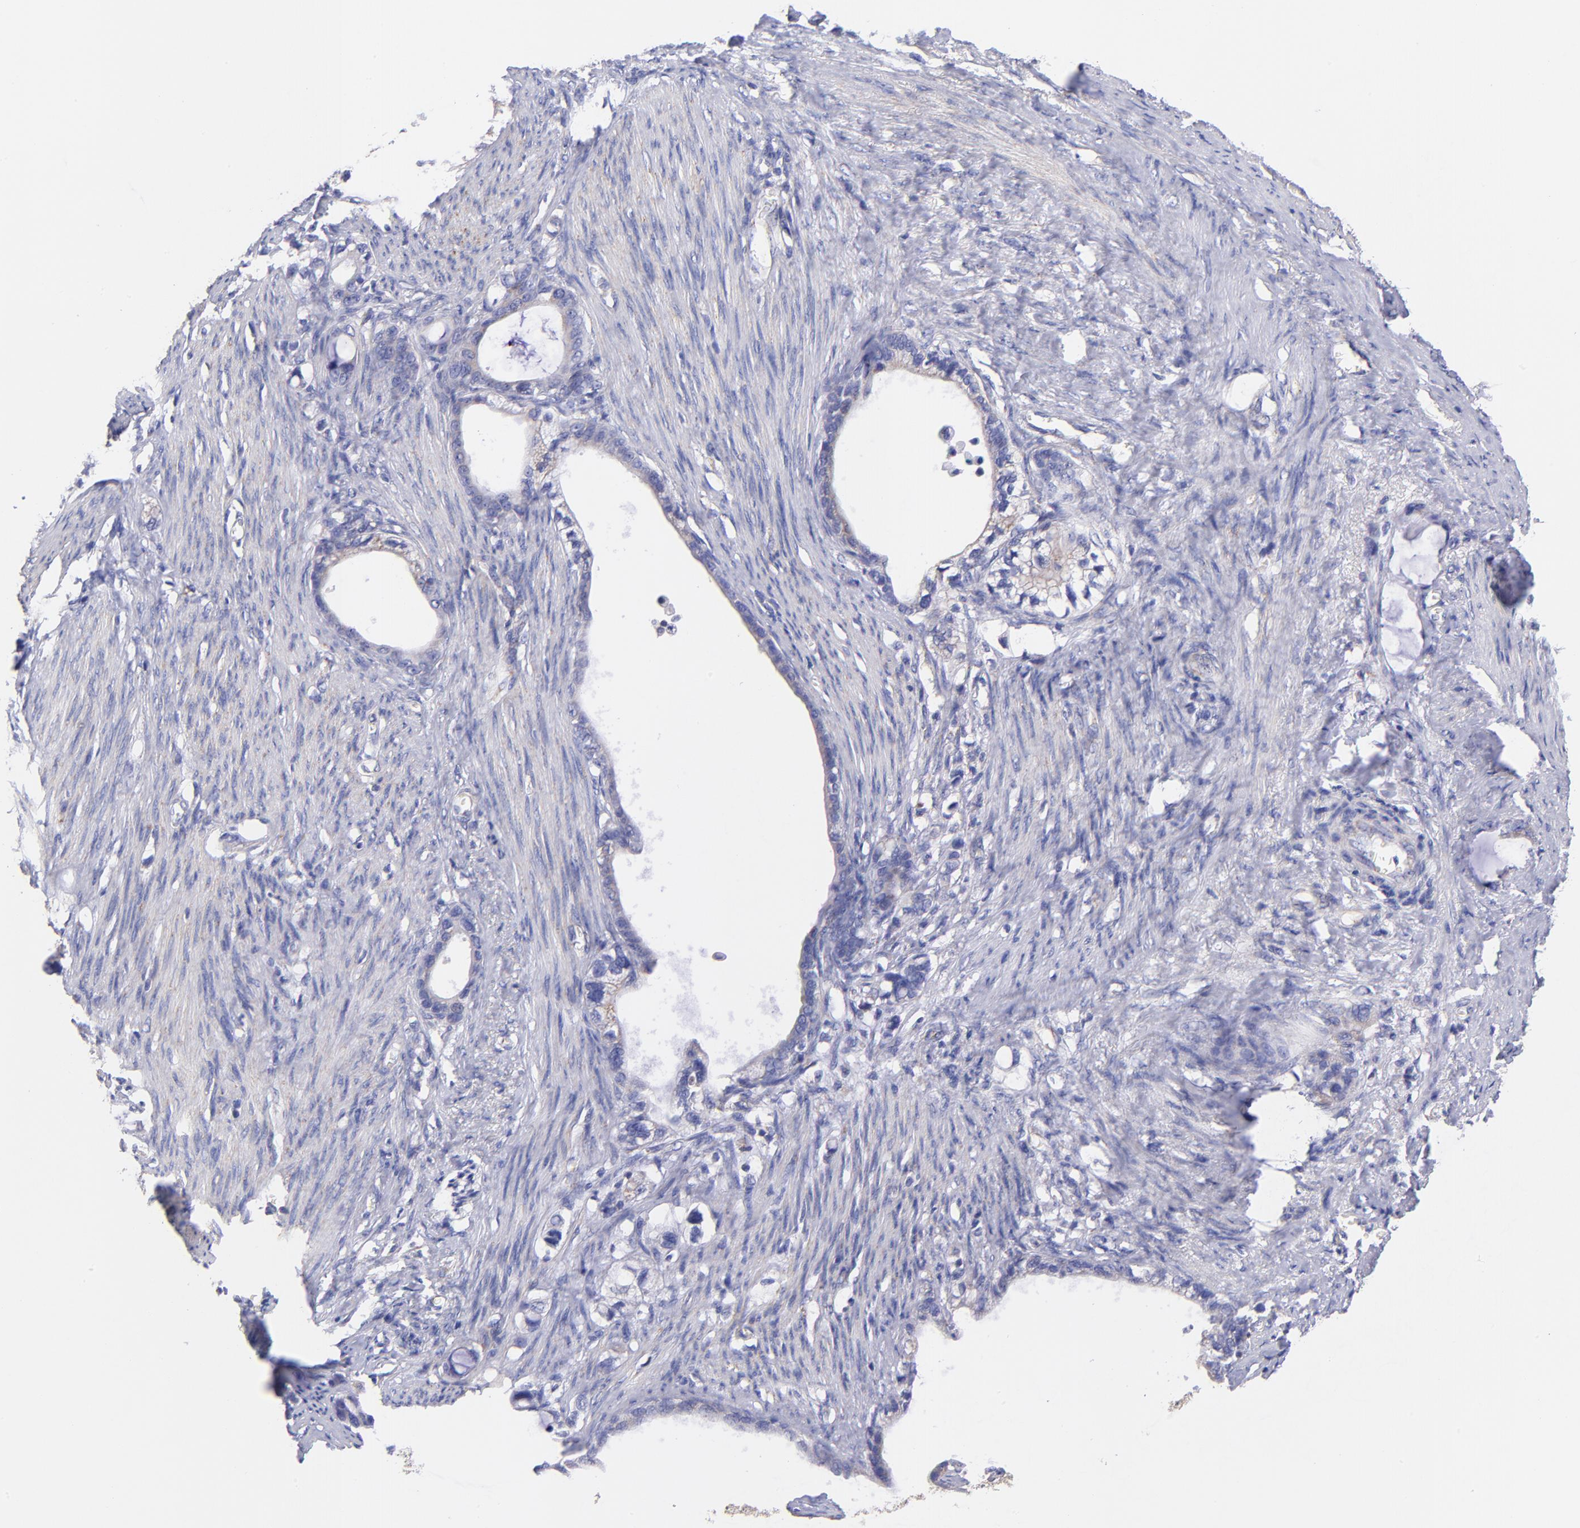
{"staining": {"intensity": "moderate", "quantity": "<25%", "location": "cytoplasmic/membranous"}, "tissue": "stomach cancer", "cell_type": "Tumor cells", "image_type": "cancer", "snomed": [{"axis": "morphology", "description": "Adenocarcinoma, NOS"}, {"axis": "topography", "description": "Stomach"}], "caption": "Adenocarcinoma (stomach) was stained to show a protein in brown. There is low levels of moderate cytoplasmic/membranous positivity in approximately <25% of tumor cells.", "gene": "NDUFB7", "patient": {"sex": "female", "age": 75}}